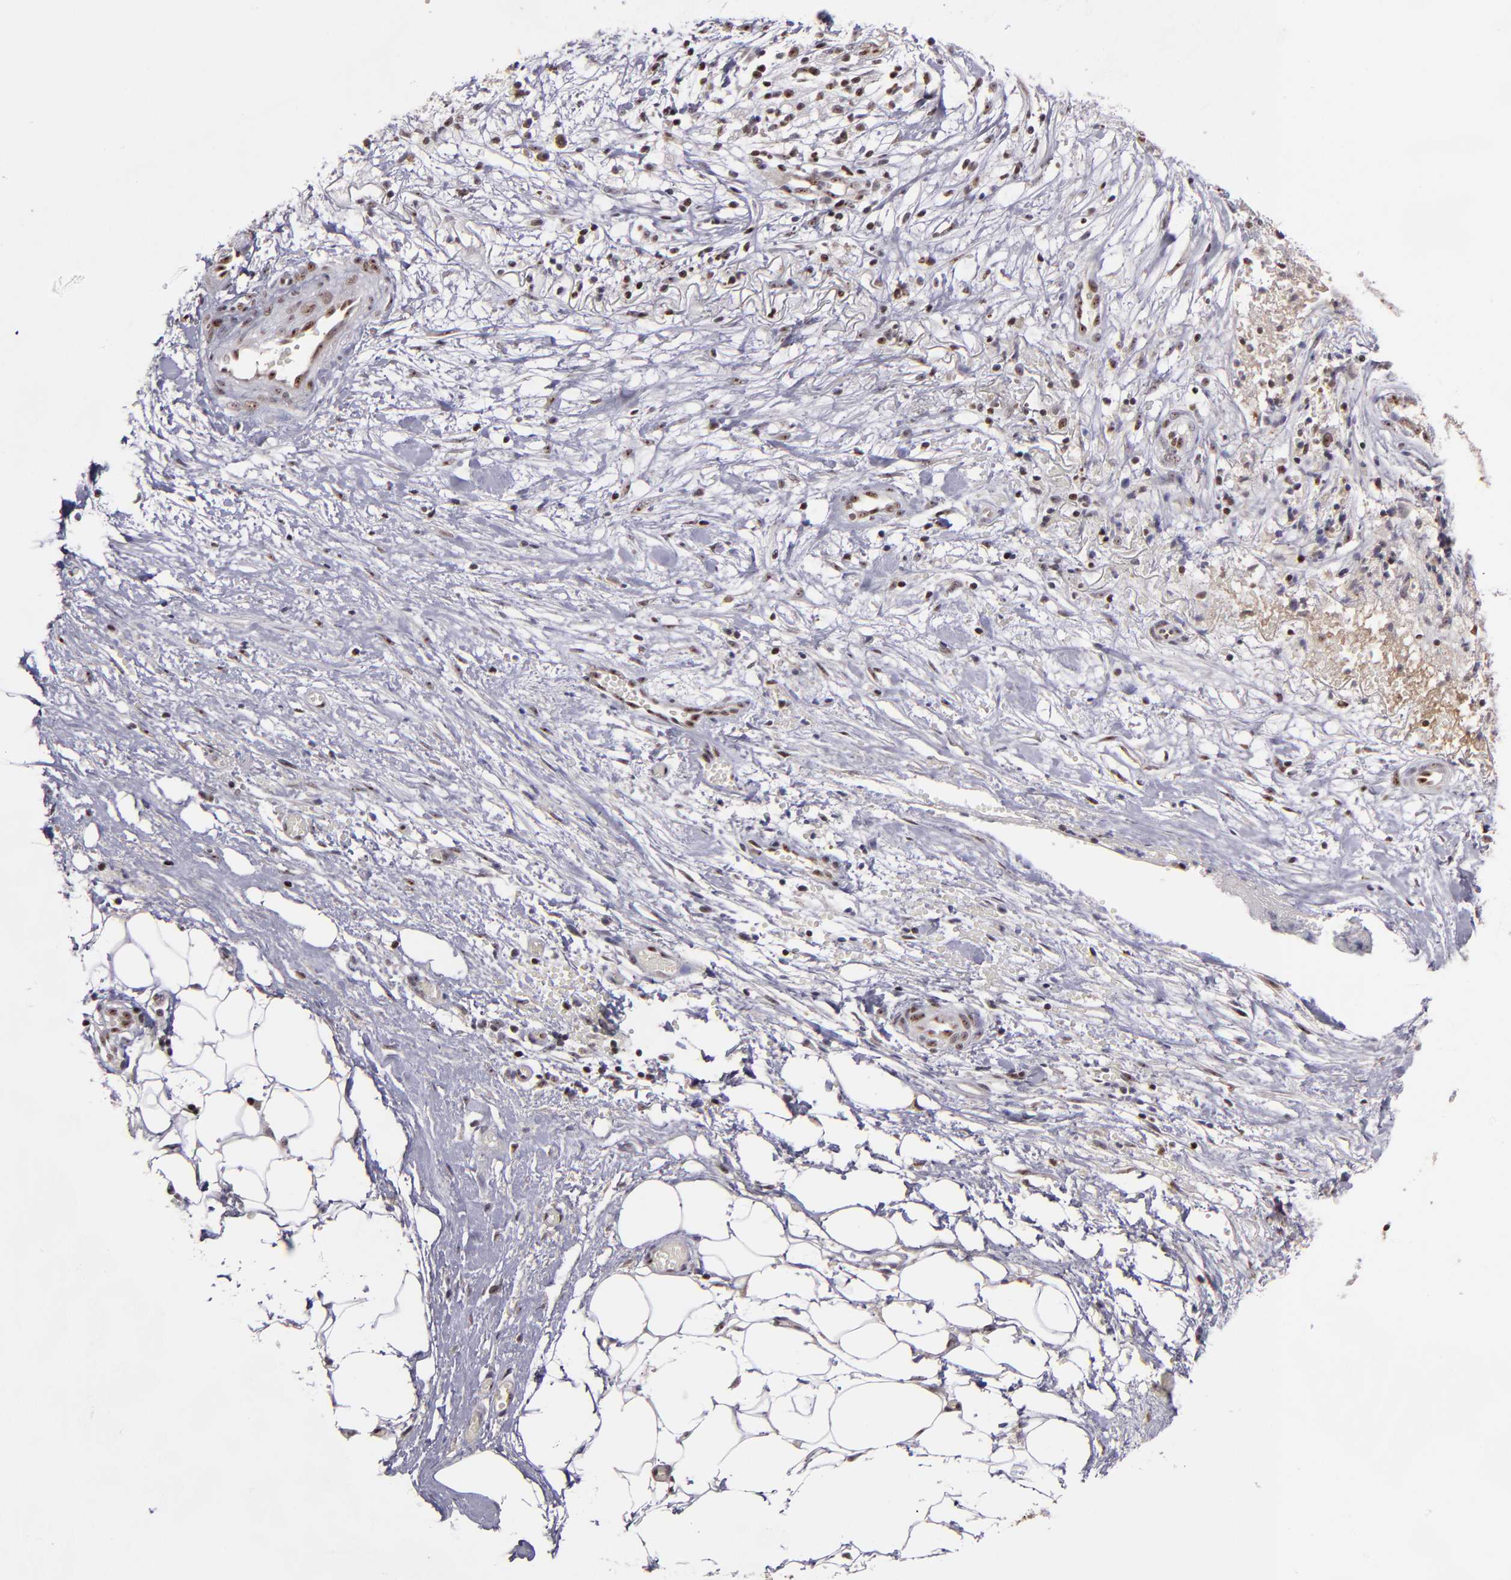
{"staining": {"intensity": "weak", "quantity": "25%-75%", "location": "cytoplasmic/membranous,nuclear"}, "tissue": "ovarian cancer", "cell_type": "Tumor cells", "image_type": "cancer", "snomed": [{"axis": "morphology", "description": "Carcinoma, endometroid"}, {"axis": "topography", "description": "Ovary"}], "caption": "Immunohistochemical staining of ovarian cancer displays weak cytoplasmic/membranous and nuclear protein positivity in about 25%-75% of tumor cells. The protein is stained brown, and the nuclei are stained in blue (DAB IHC with brightfield microscopy, high magnification).", "gene": "DDX24", "patient": {"sex": "female", "age": 42}}